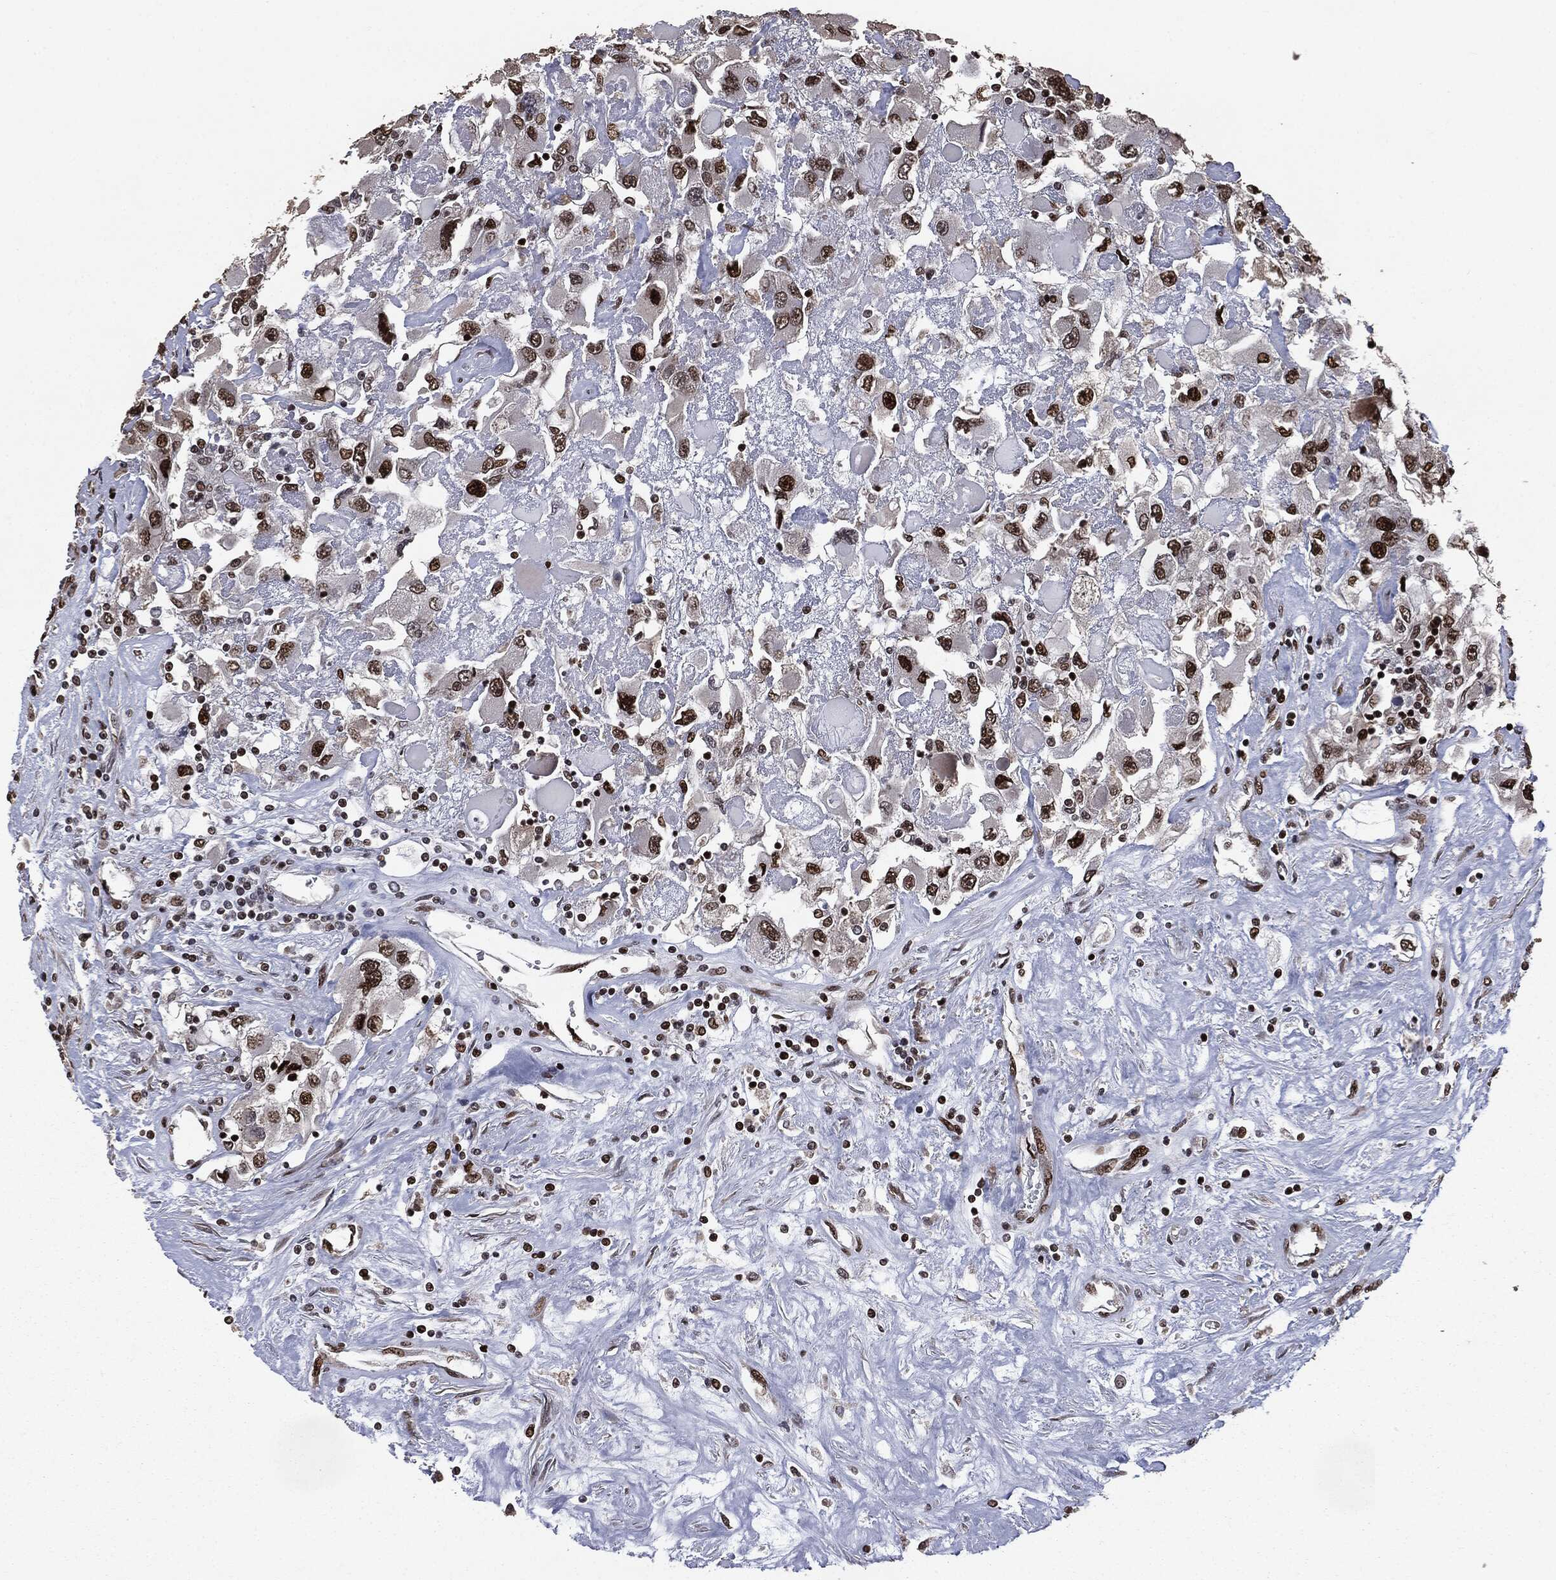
{"staining": {"intensity": "strong", "quantity": "25%-75%", "location": "nuclear"}, "tissue": "renal cancer", "cell_type": "Tumor cells", "image_type": "cancer", "snomed": [{"axis": "morphology", "description": "Adenocarcinoma, NOS"}, {"axis": "topography", "description": "Kidney"}], "caption": "Immunohistochemical staining of human renal adenocarcinoma shows high levels of strong nuclear protein staining in about 25%-75% of tumor cells.", "gene": "DVL2", "patient": {"sex": "female", "age": 52}}